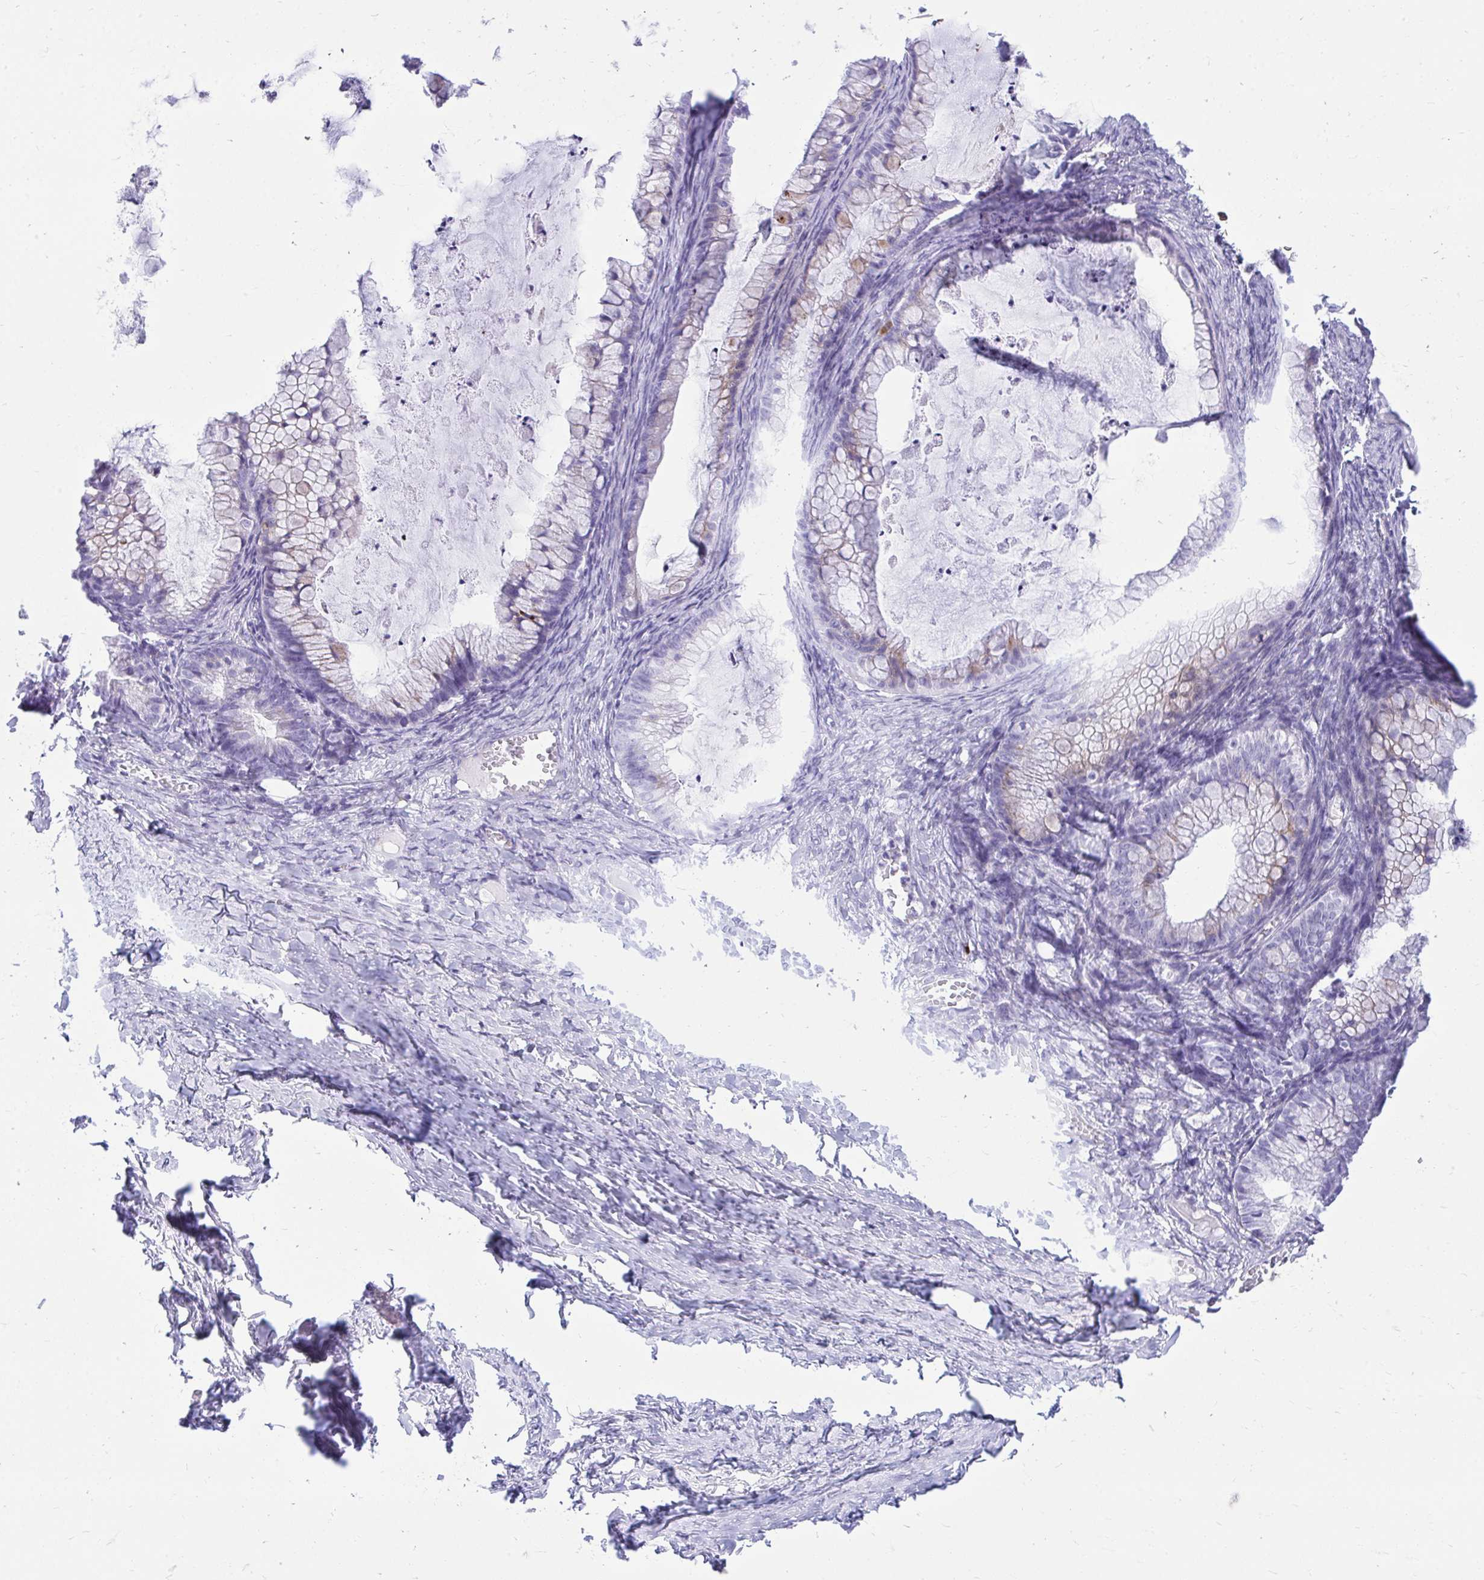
{"staining": {"intensity": "weak", "quantity": "<25%", "location": "cytoplasmic/membranous"}, "tissue": "ovarian cancer", "cell_type": "Tumor cells", "image_type": "cancer", "snomed": [{"axis": "morphology", "description": "Cystadenocarcinoma, mucinous, NOS"}, {"axis": "topography", "description": "Ovary"}], "caption": "A high-resolution histopathology image shows immunohistochemistry staining of ovarian cancer (mucinous cystadenocarcinoma), which displays no significant positivity in tumor cells.", "gene": "ANKDD1B", "patient": {"sex": "female", "age": 35}}